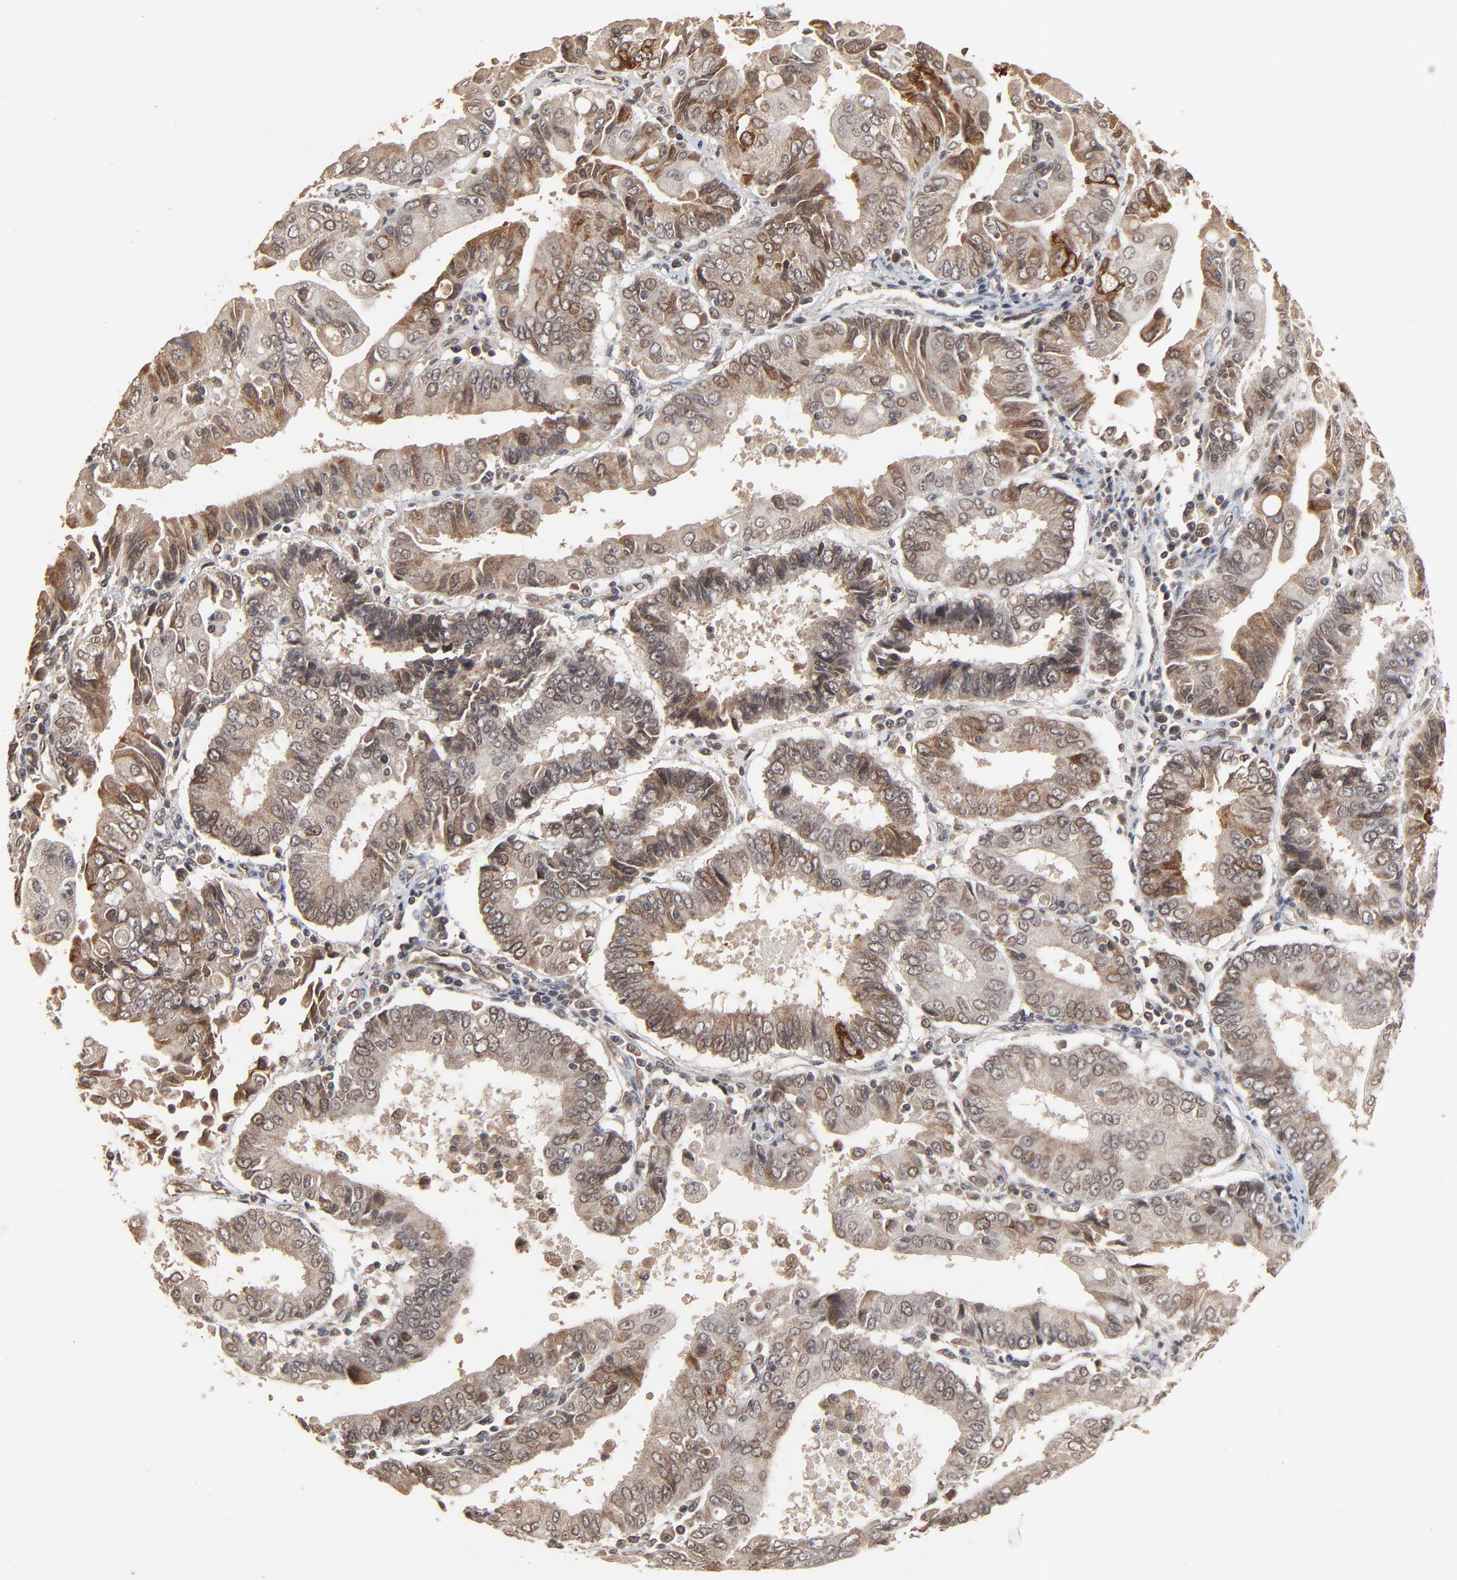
{"staining": {"intensity": "moderate", "quantity": ">75%", "location": "cytoplasmic/membranous,nuclear"}, "tissue": "endometrial cancer", "cell_type": "Tumor cells", "image_type": "cancer", "snomed": [{"axis": "morphology", "description": "Adenocarcinoma, NOS"}, {"axis": "topography", "description": "Endometrium"}], "caption": "A high-resolution photomicrograph shows immunohistochemistry staining of endometrial cancer (adenocarcinoma), which demonstrates moderate cytoplasmic/membranous and nuclear expression in about >75% of tumor cells. The staining is performed using DAB (3,3'-diaminobenzidine) brown chromogen to label protein expression. The nuclei are counter-stained blue using hematoxylin.", "gene": "FAM227A", "patient": {"sex": "female", "age": 75}}